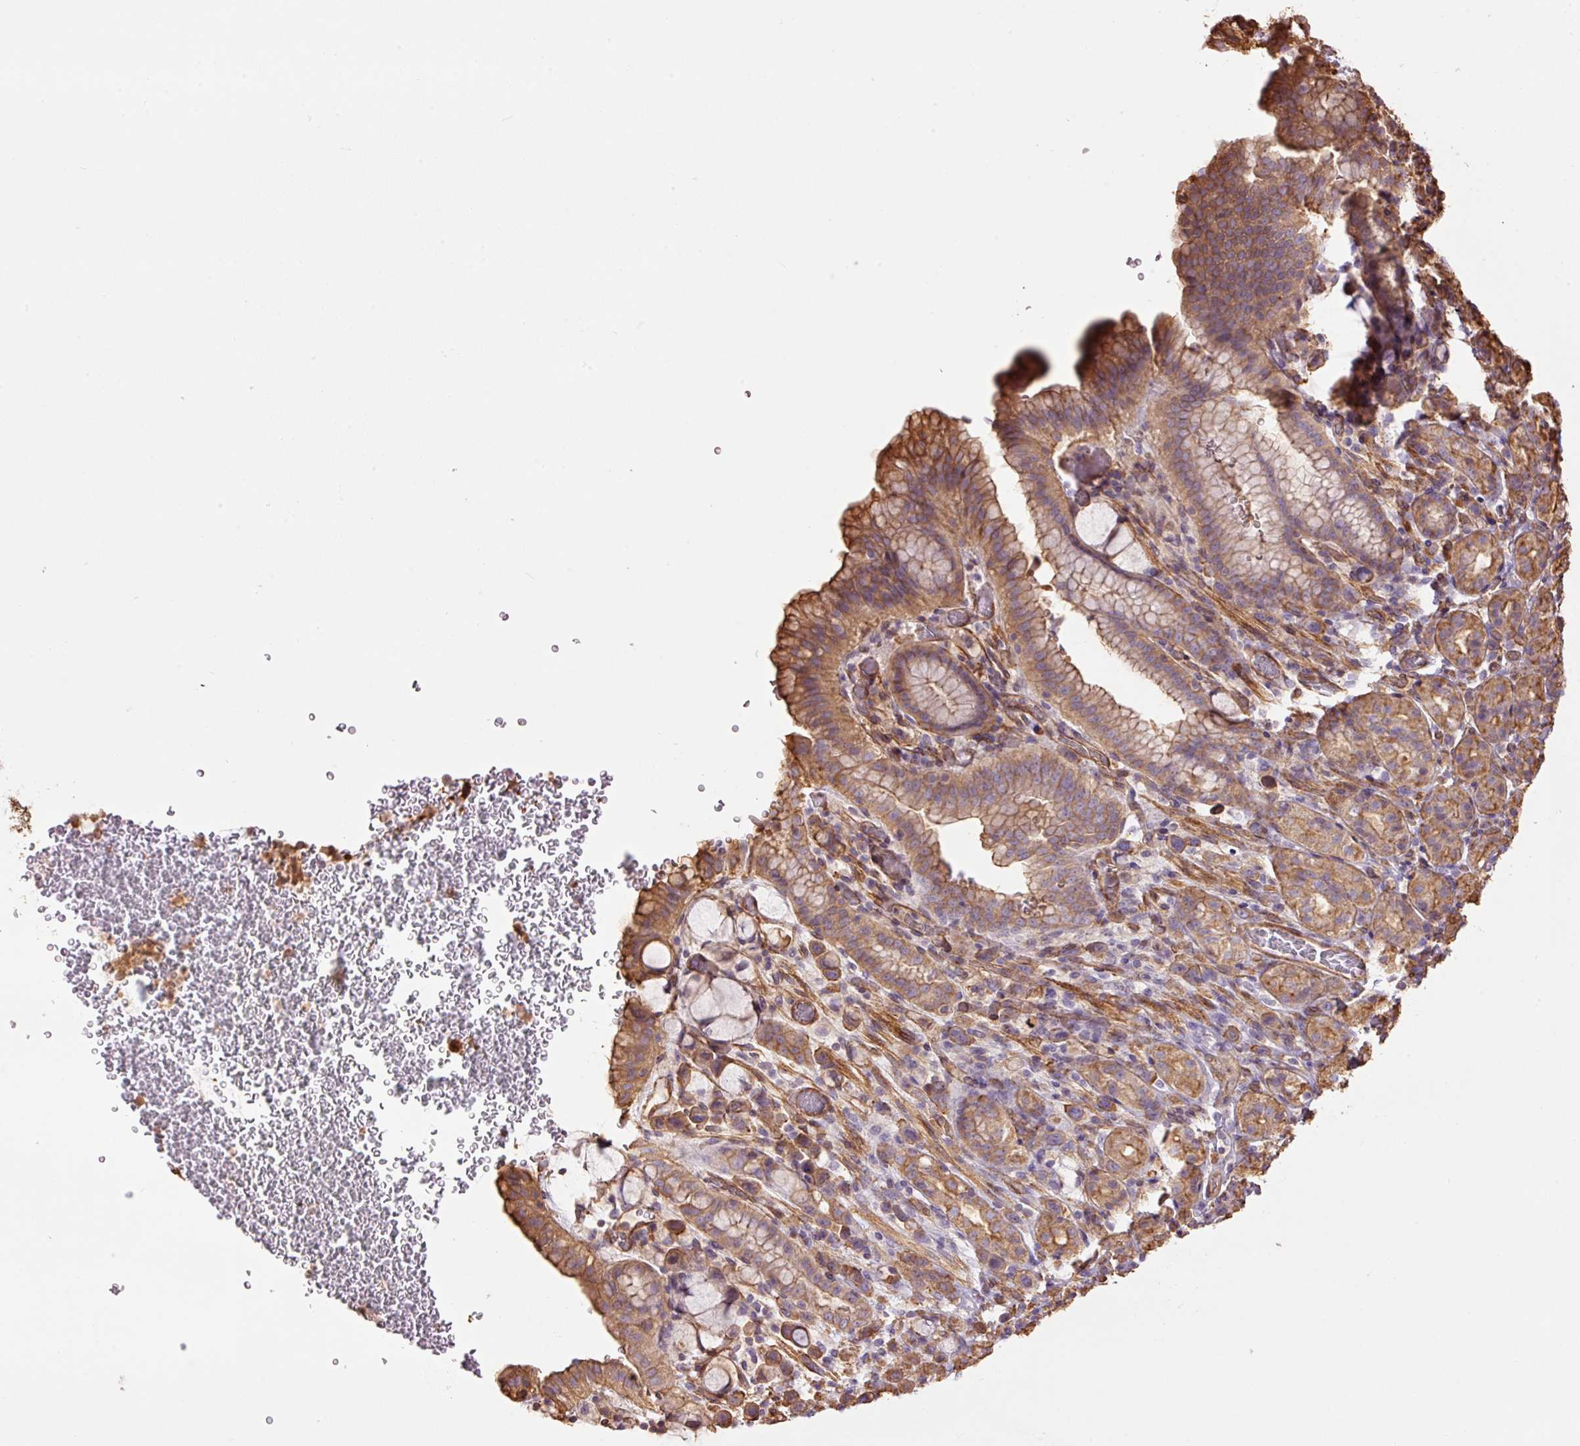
{"staining": {"intensity": "moderate", "quantity": ">75%", "location": "cytoplasmic/membranous"}, "tissue": "stomach cancer", "cell_type": "Tumor cells", "image_type": "cancer", "snomed": [{"axis": "morphology", "description": "Adenocarcinoma, NOS"}, {"axis": "topography", "description": "Stomach"}], "caption": "A brown stain shows moderate cytoplasmic/membranous positivity of a protein in human adenocarcinoma (stomach) tumor cells.", "gene": "PPP1R1B", "patient": {"sex": "female", "age": 65}}